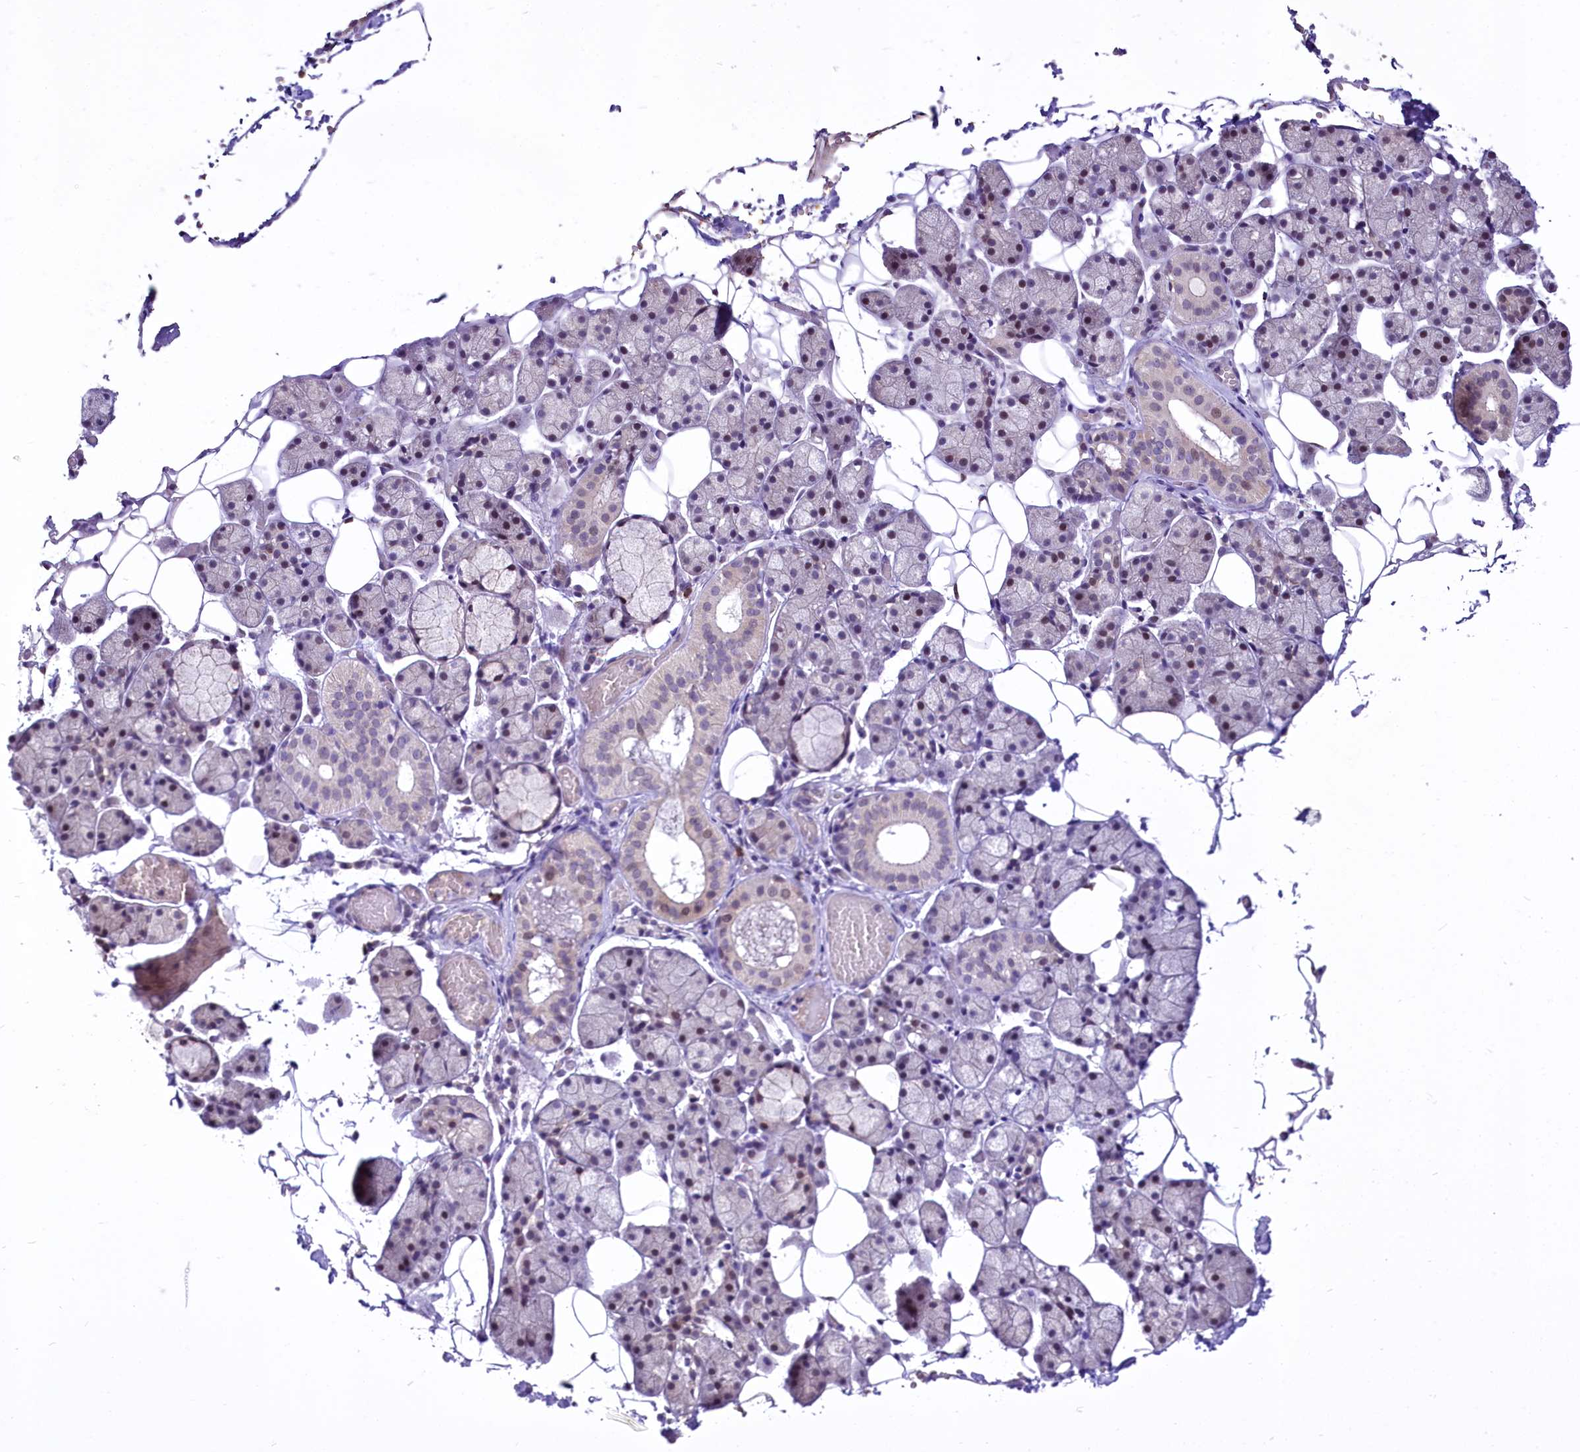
{"staining": {"intensity": "weak", "quantity": "<25%", "location": "cytoplasmic/membranous"}, "tissue": "salivary gland", "cell_type": "Glandular cells", "image_type": "normal", "snomed": [{"axis": "morphology", "description": "Normal tissue, NOS"}, {"axis": "topography", "description": "Salivary gland"}], "caption": "IHC of unremarkable human salivary gland displays no positivity in glandular cells. The staining was performed using DAB (3,3'-diaminobenzidine) to visualize the protein expression in brown, while the nuclei were stained in blue with hematoxylin (Magnification: 20x).", "gene": "BANK1", "patient": {"sex": "female", "age": 33}}